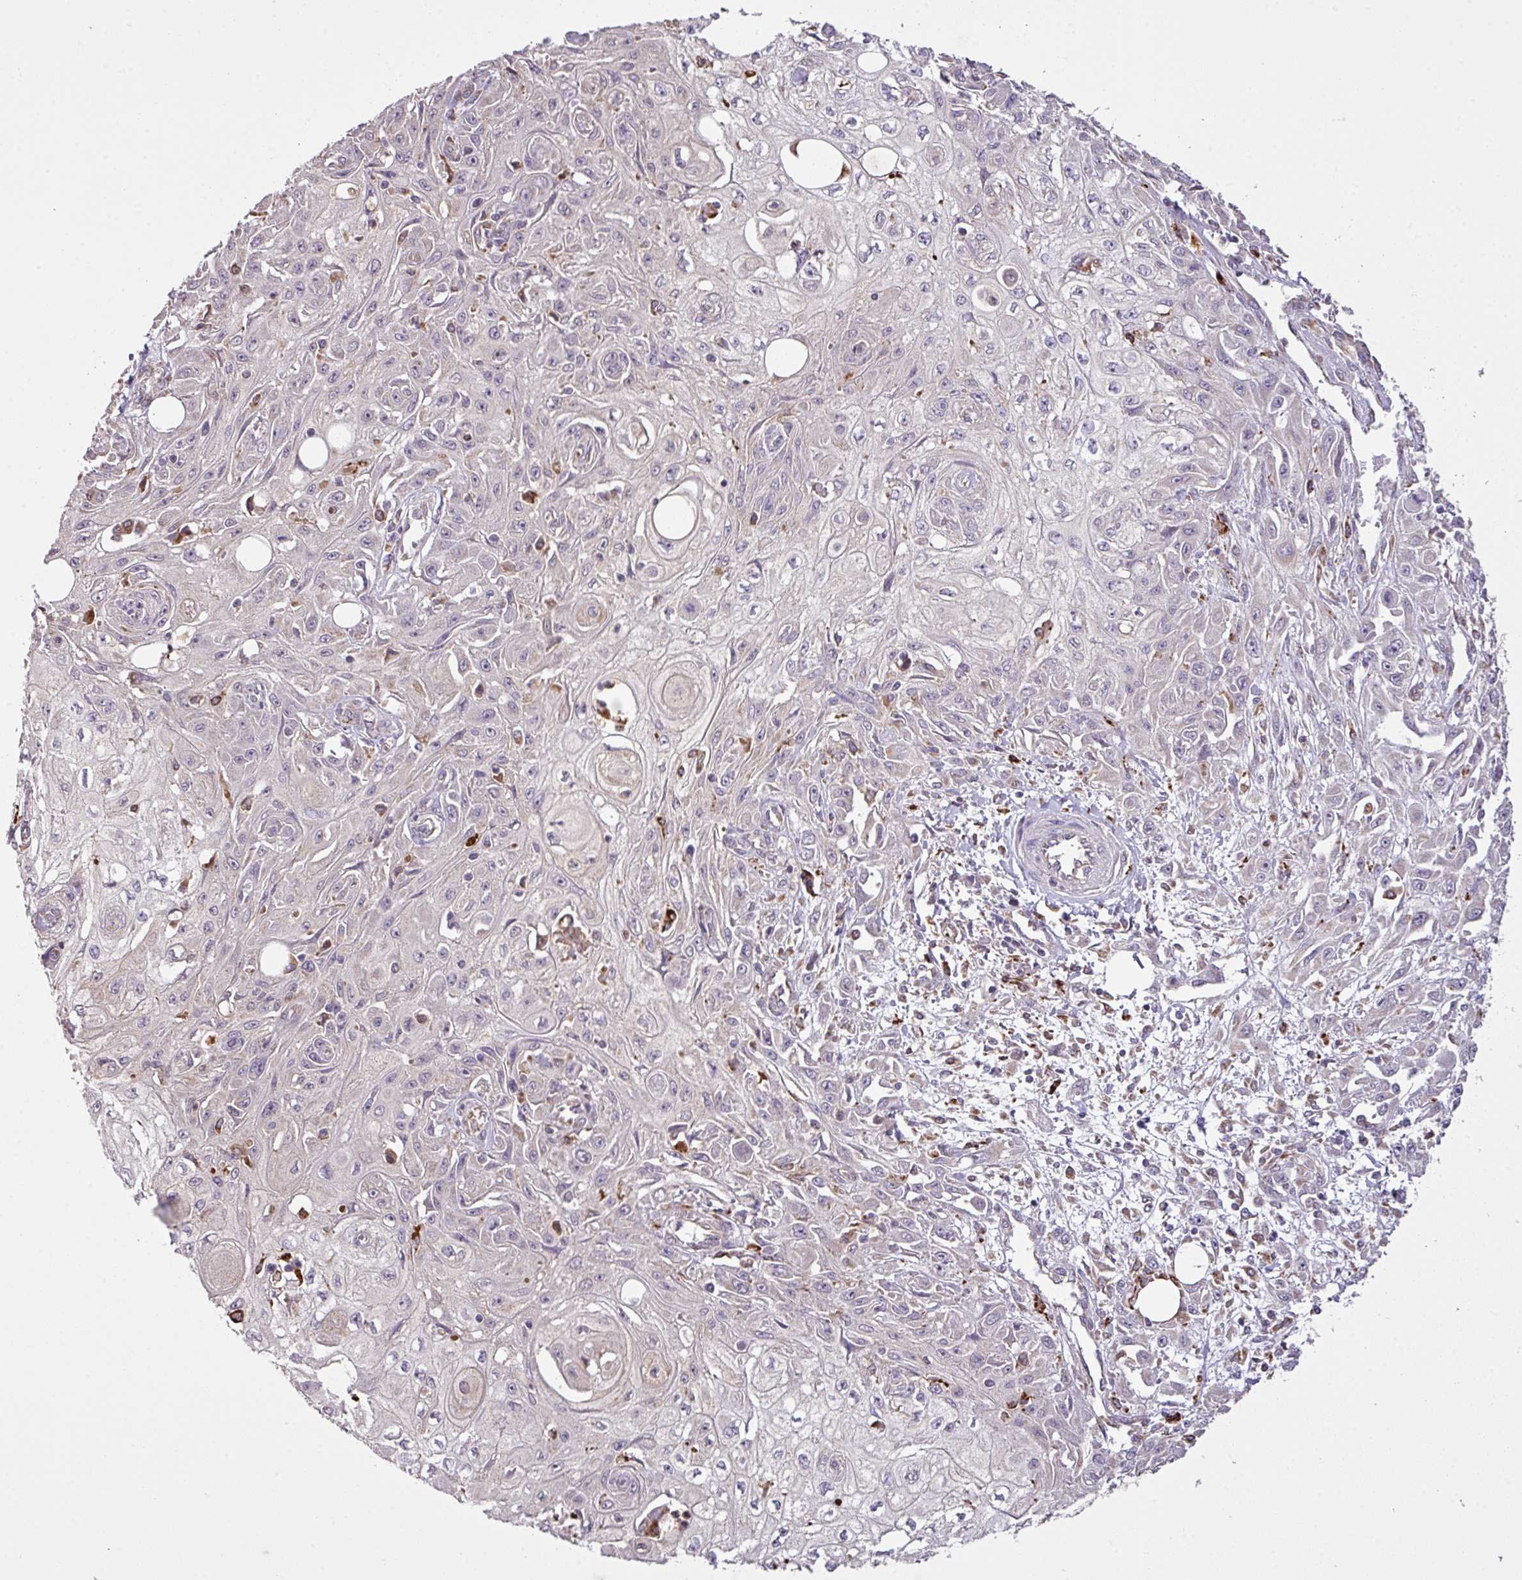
{"staining": {"intensity": "negative", "quantity": "none", "location": "none"}, "tissue": "skin cancer", "cell_type": "Tumor cells", "image_type": "cancer", "snomed": [{"axis": "morphology", "description": "Squamous cell carcinoma, NOS"}, {"axis": "morphology", "description": "Squamous cell carcinoma, metastatic, NOS"}, {"axis": "topography", "description": "Skin"}, {"axis": "topography", "description": "Lymph node"}], "caption": "The image reveals no staining of tumor cells in squamous cell carcinoma (skin). (DAB (3,3'-diaminobenzidine) immunohistochemistry (IHC) with hematoxylin counter stain).", "gene": "SMCO4", "patient": {"sex": "male", "age": 75}}